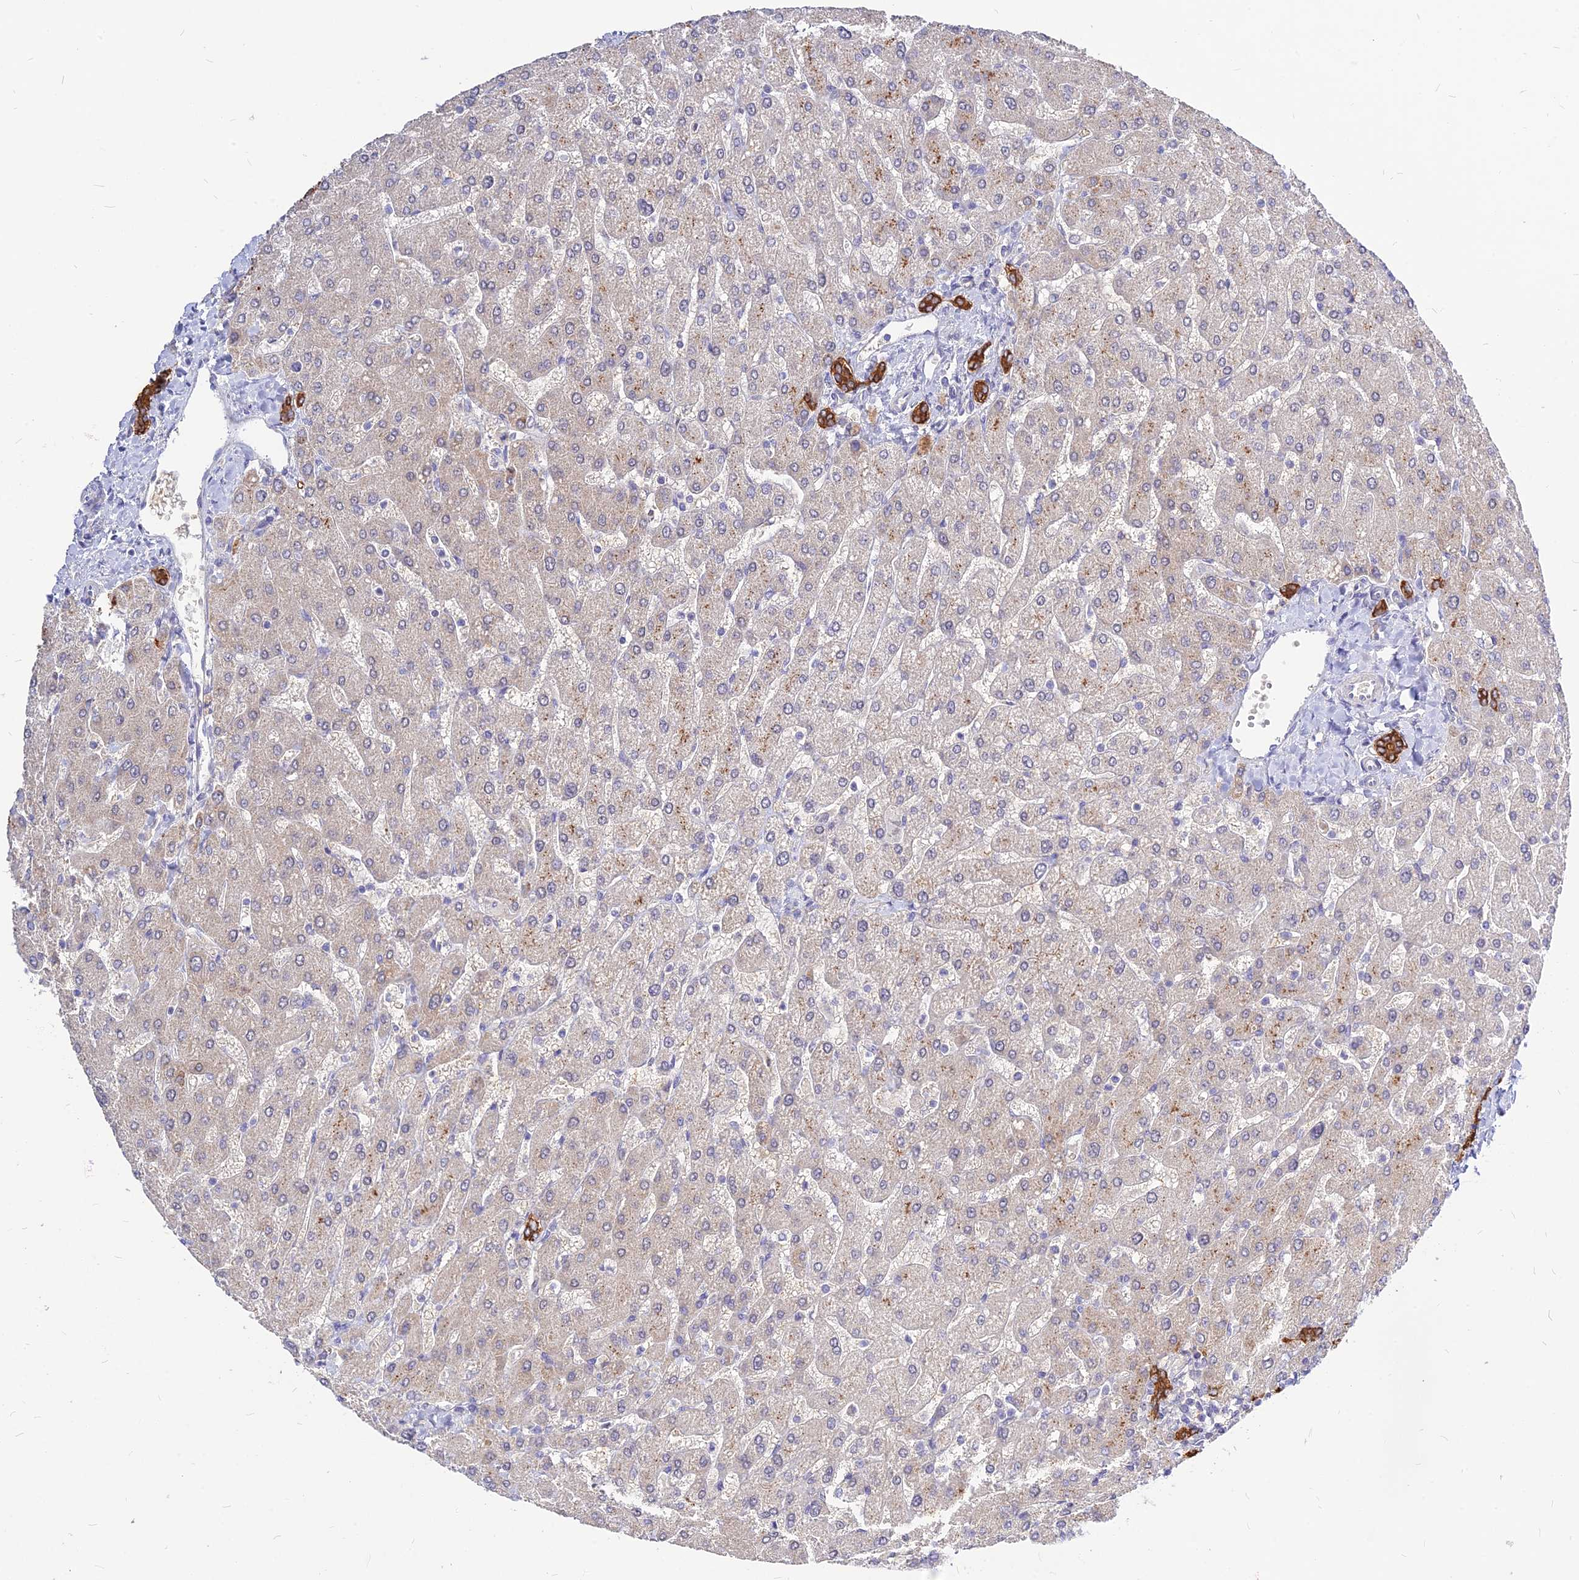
{"staining": {"intensity": "strong", "quantity": ">75%", "location": "cytoplasmic/membranous"}, "tissue": "liver", "cell_type": "Cholangiocytes", "image_type": "normal", "snomed": [{"axis": "morphology", "description": "Normal tissue, NOS"}, {"axis": "topography", "description": "Liver"}], "caption": "IHC (DAB (3,3'-diaminobenzidine)) staining of unremarkable human liver displays strong cytoplasmic/membranous protein staining in approximately >75% of cholangiocytes.", "gene": "CZIB", "patient": {"sex": "male", "age": 55}}